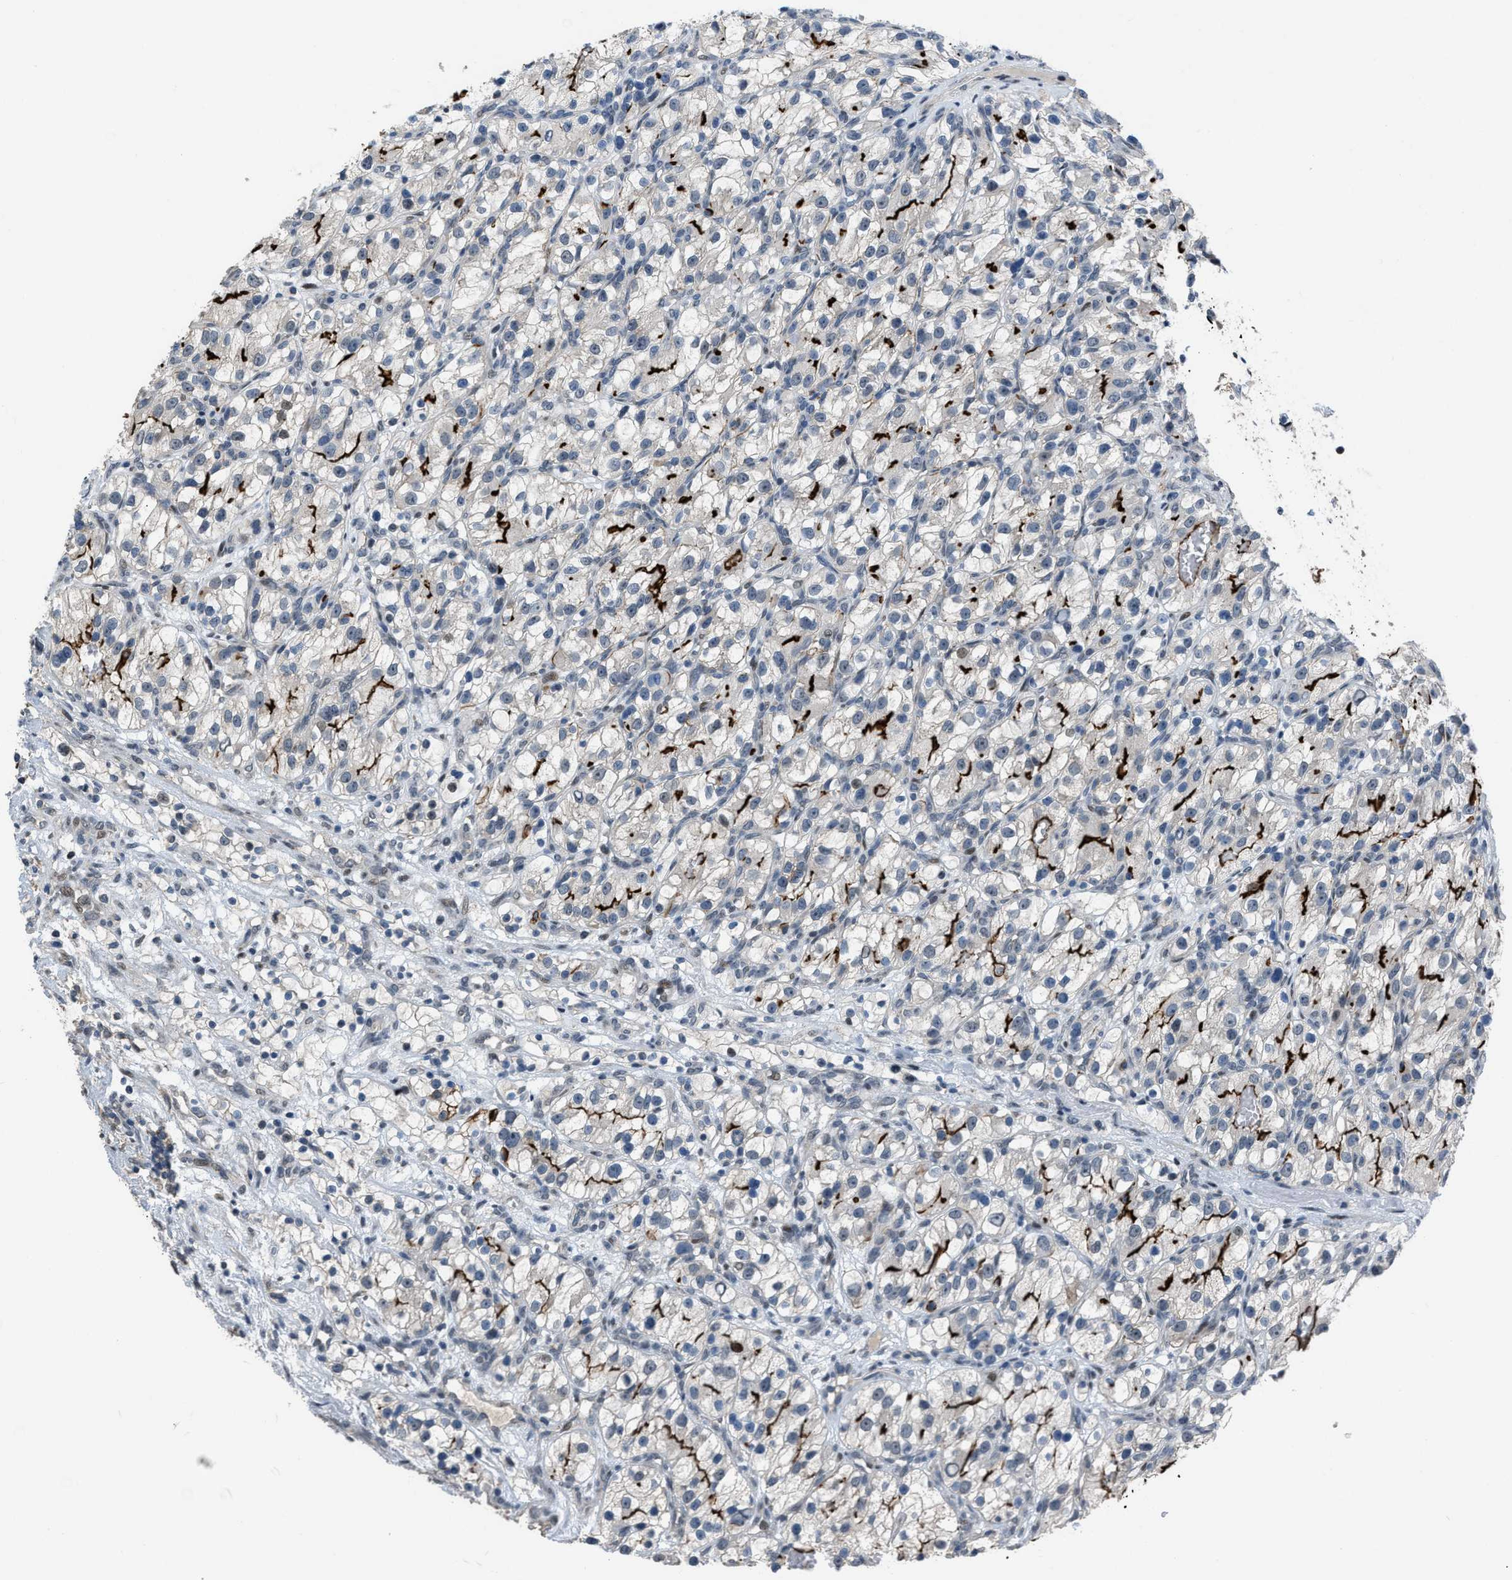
{"staining": {"intensity": "strong", "quantity": "25%-75%", "location": "cytoplasmic/membranous"}, "tissue": "renal cancer", "cell_type": "Tumor cells", "image_type": "cancer", "snomed": [{"axis": "morphology", "description": "Adenocarcinoma, NOS"}, {"axis": "topography", "description": "Kidney"}], "caption": "Brown immunohistochemical staining in human renal cancer (adenocarcinoma) demonstrates strong cytoplasmic/membranous expression in about 25%-75% of tumor cells.", "gene": "SETDB1", "patient": {"sex": "female", "age": 57}}